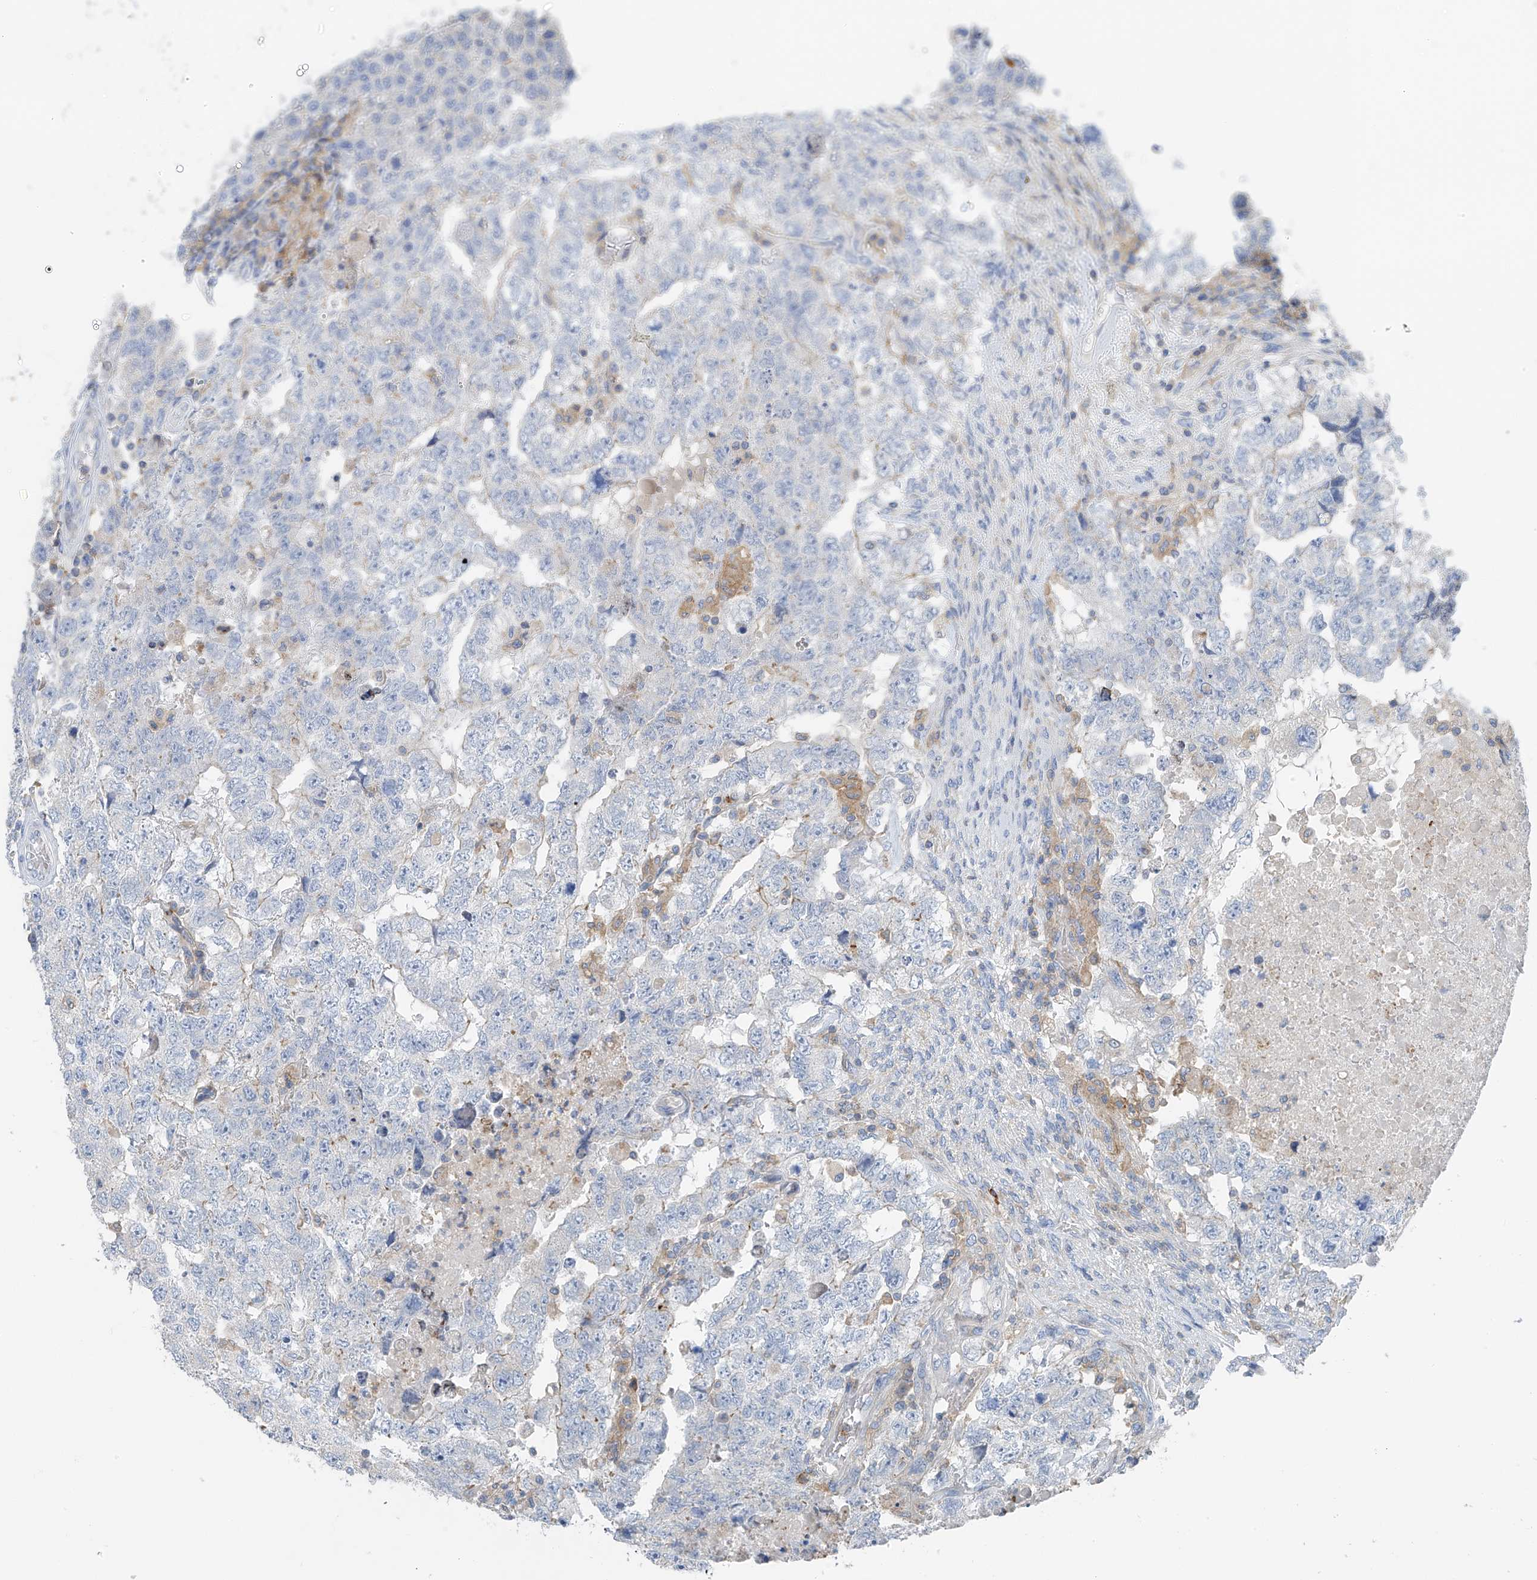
{"staining": {"intensity": "negative", "quantity": "none", "location": "none"}, "tissue": "testis cancer", "cell_type": "Tumor cells", "image_type": "cancer", "snomed": [{"axis": "morphology", "description": "Carcinoma, Embryonal, NOS"}, {"axis": "topography", "description": "Testis"}], "caption": "This is a micrograph of immunohistochemistry (IHC) staining of testis cancer, which shows no positivity in tumor cells. (Stains: DAB (3,3'-diaminobenzidine) IHC with hematoxylin counter stain, Microscopy: brightfield microscopy at high magnification).", "gene": "NALCN", "patient": {"sex": "male", "age": 36}}